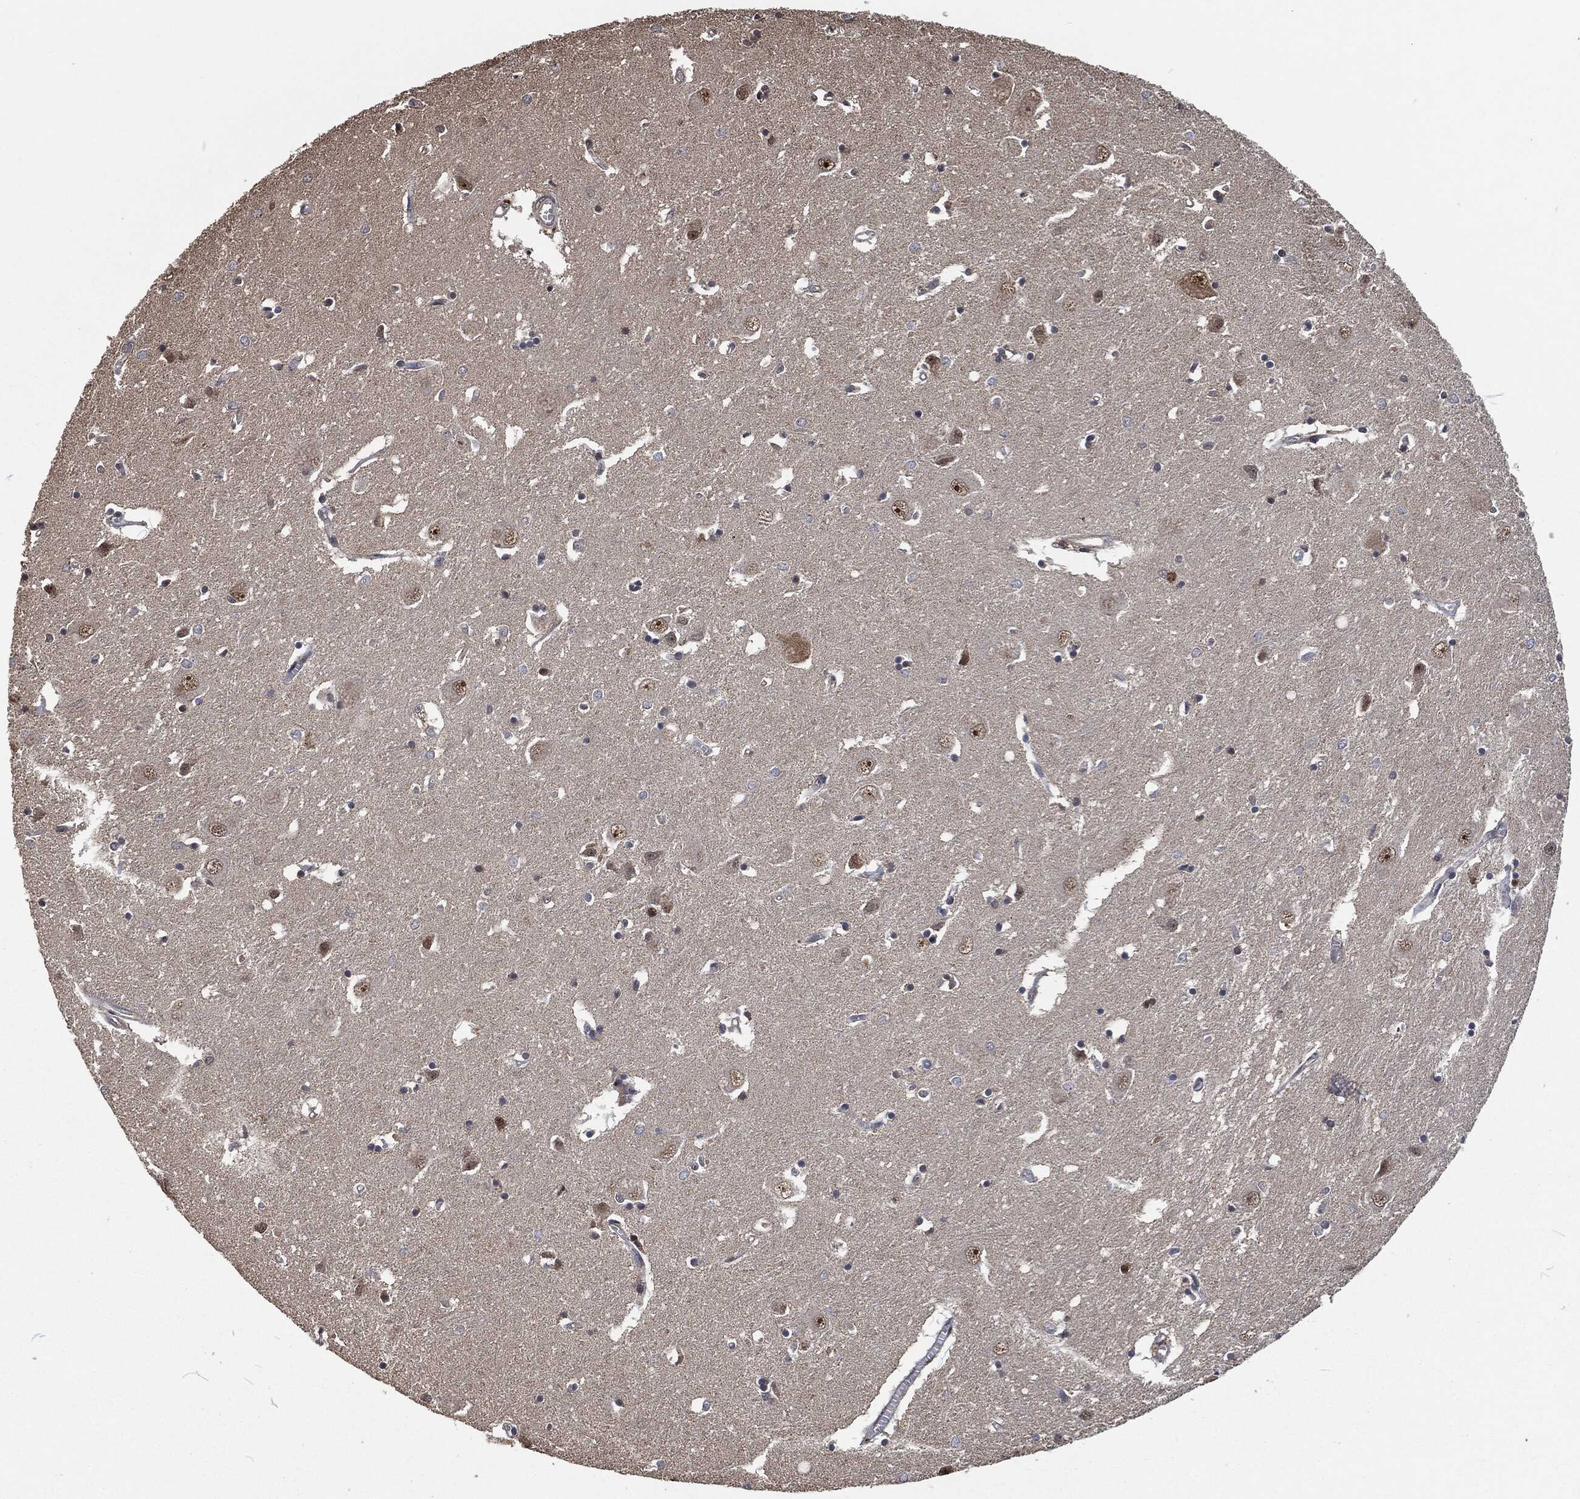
{"staining": {"intensity": "negative", "quantity": "none", "location": "none"}, "tissue": "caudate", "cell_type": "Glial cells", "image_type": "normal", "snomed": [{"axis": "morphology", "description": "Normal tissue, NOS"}, {"axis": "topography", "description": "Lateral ventricle wall"}], "caption": "IHC micrograph of unremarkable human caudate stained for a protein (brown), which reveals no staining in glial cells.", "gene": "SNAI1", "patient": {"sex": "male", "age": 54}}